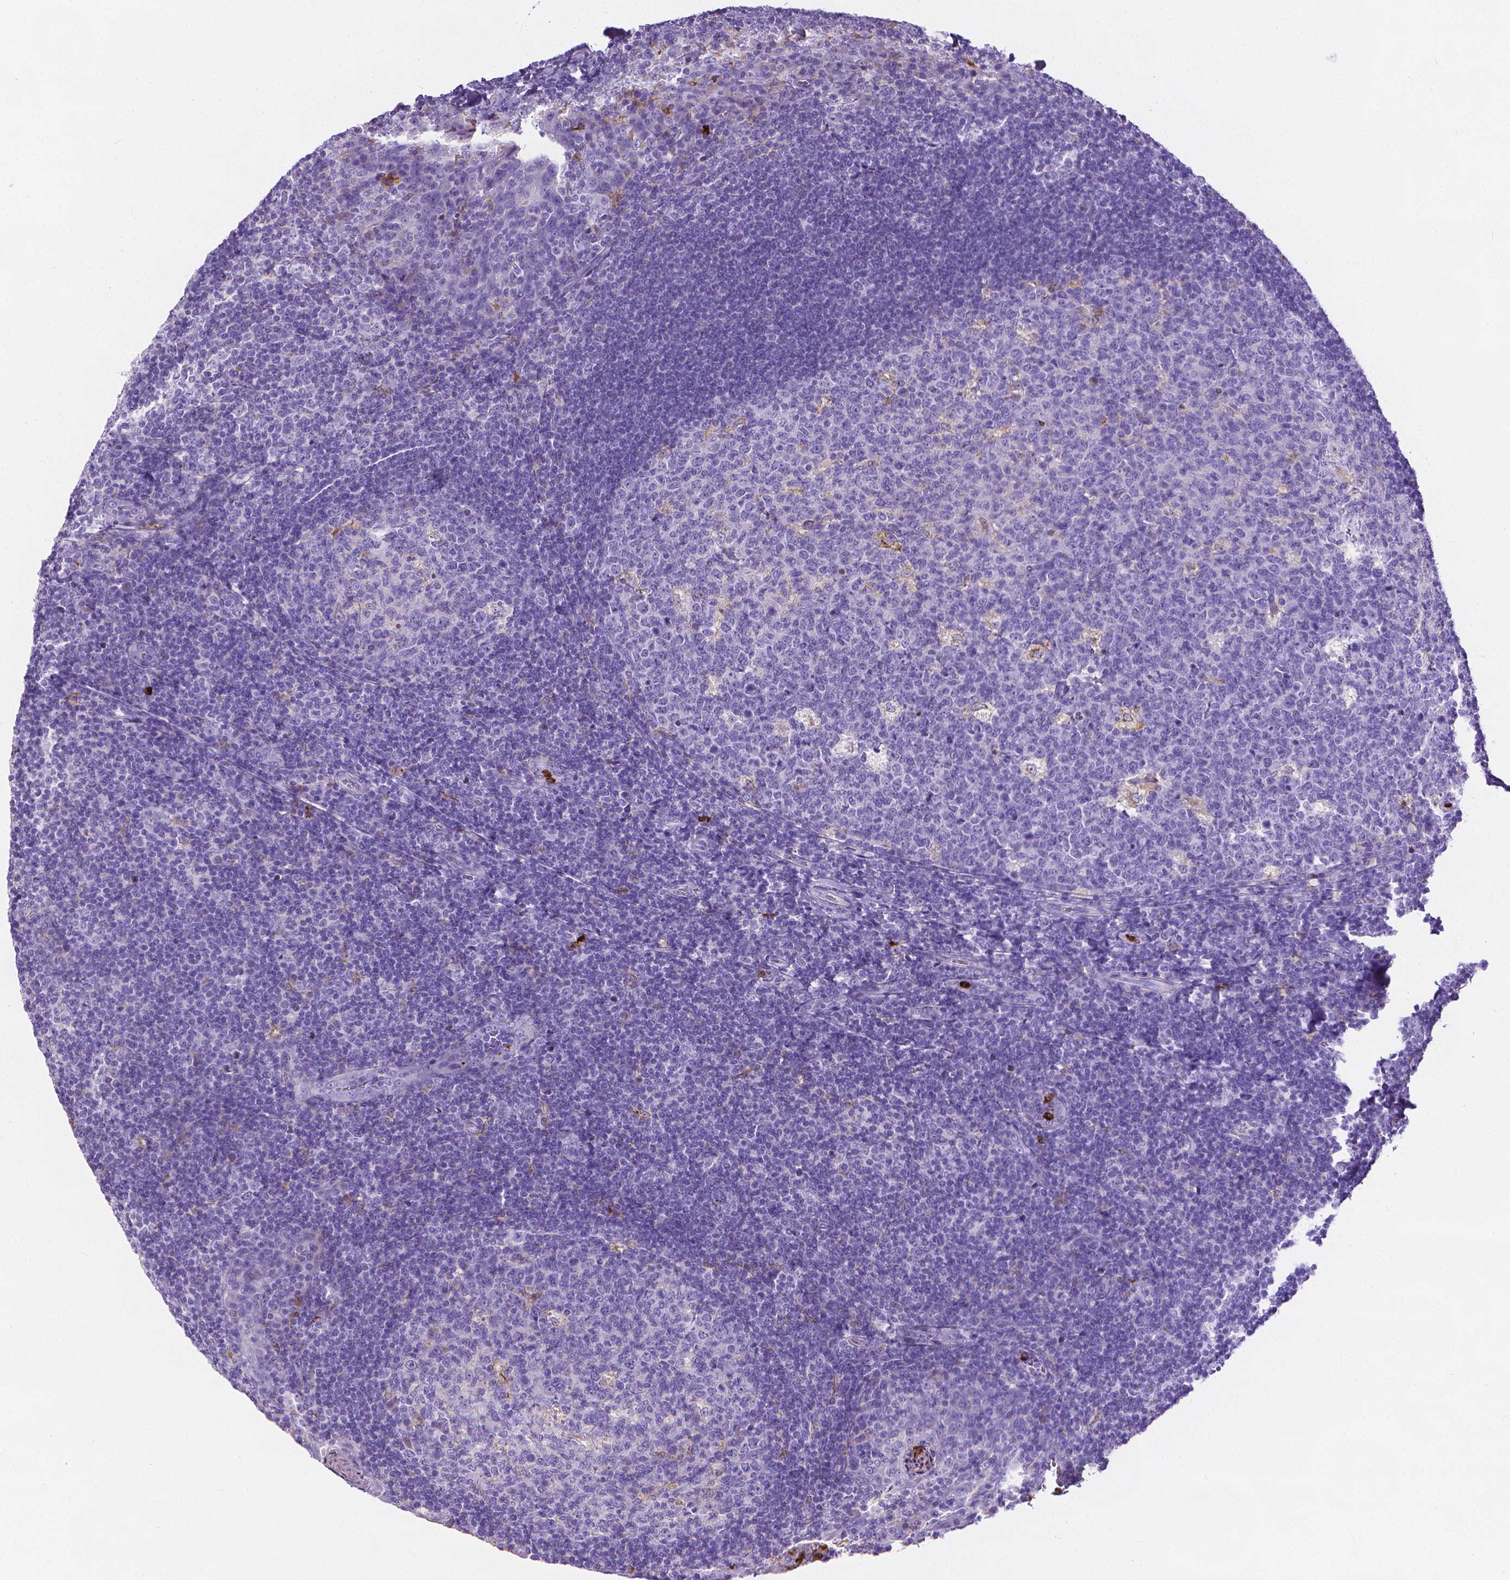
{"staining": {"intensity": "negative", "quantity": "none", "location": "none"}, "tissue": "tonsil", "cell_type": "Germinal center cells", "image_type": "normal", "snomed": [{"axis": "morphology", "description": "Normal tissue, NOS"}, {"axis": "topography", "description": "Tonsil"}], "caption": "IHC of unremarkable human tonsil exhibits no staining in germinal center cells. Nuclei are stained in blue.", "gene": "MMP9", "patient": {"sex": "male", "age": 17}}